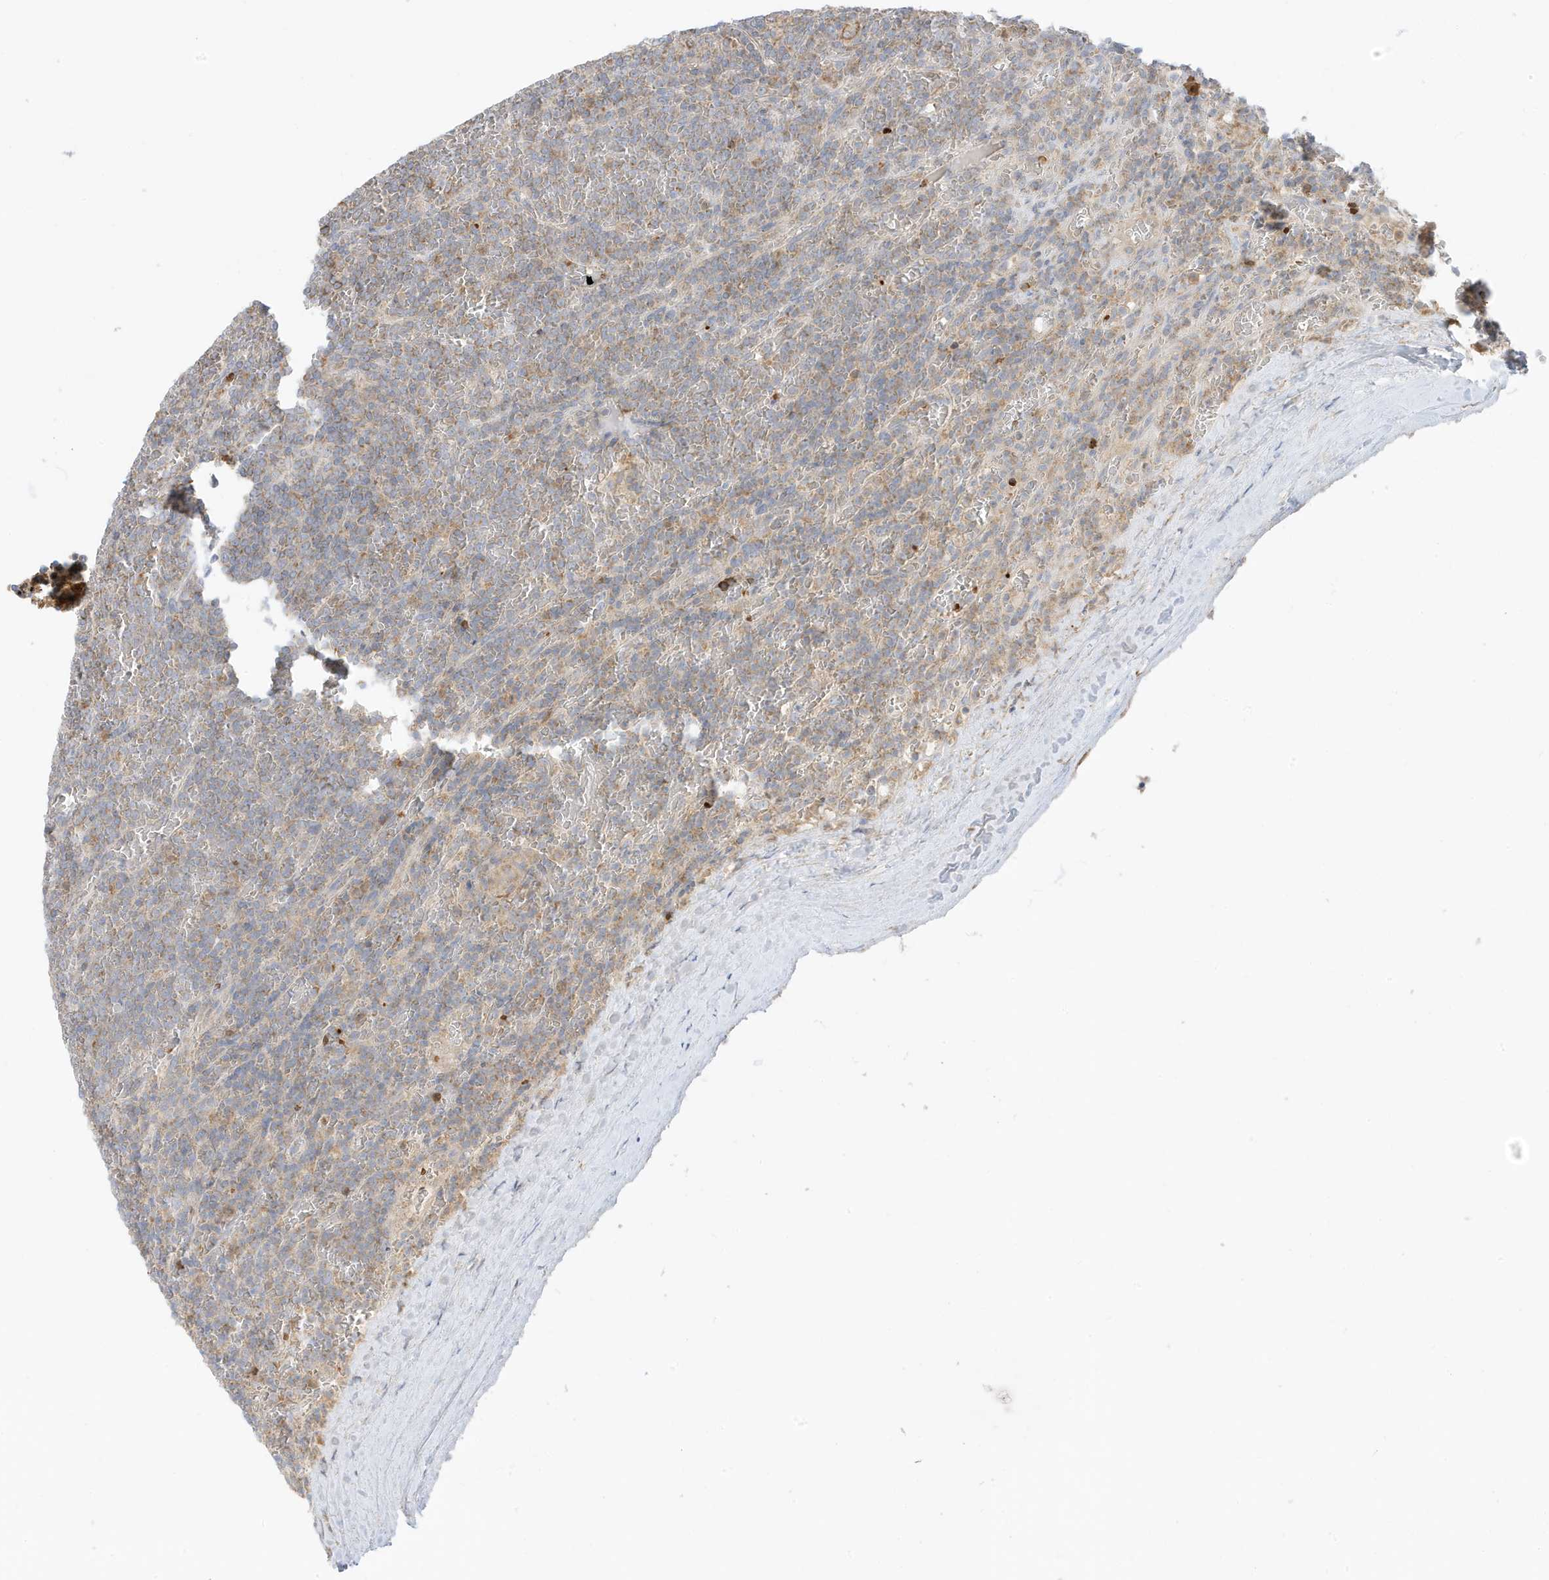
{"staining": {"intensity": "weak", "quantity": "25%-75%", "location": "cytoplasmic/membranous"}, "tissue": "lymphoma", "cell_type": "Tumor cells", "image_type": "cancer", "snomed": [{"axis": "morphology", "description": "Malignant lymphoma, non-Hodgkin's type, Low grade"}, {"axis": "topography", "description": "Spleen"}], "caption": "Brown immunohistochemical staining in human malignant lymphoma, non-Hodgkin's type (low-grade) exhibits weak cytoplasmic/membranous expression in about 25%-75% of tumor cells. The staining is performed using DAB brown chromogen to label protein expression. The nuclei are counter-stained blue using hematoxylin.", "gene": "NPPC", "patient": {"sex": "female", "age": 19}}